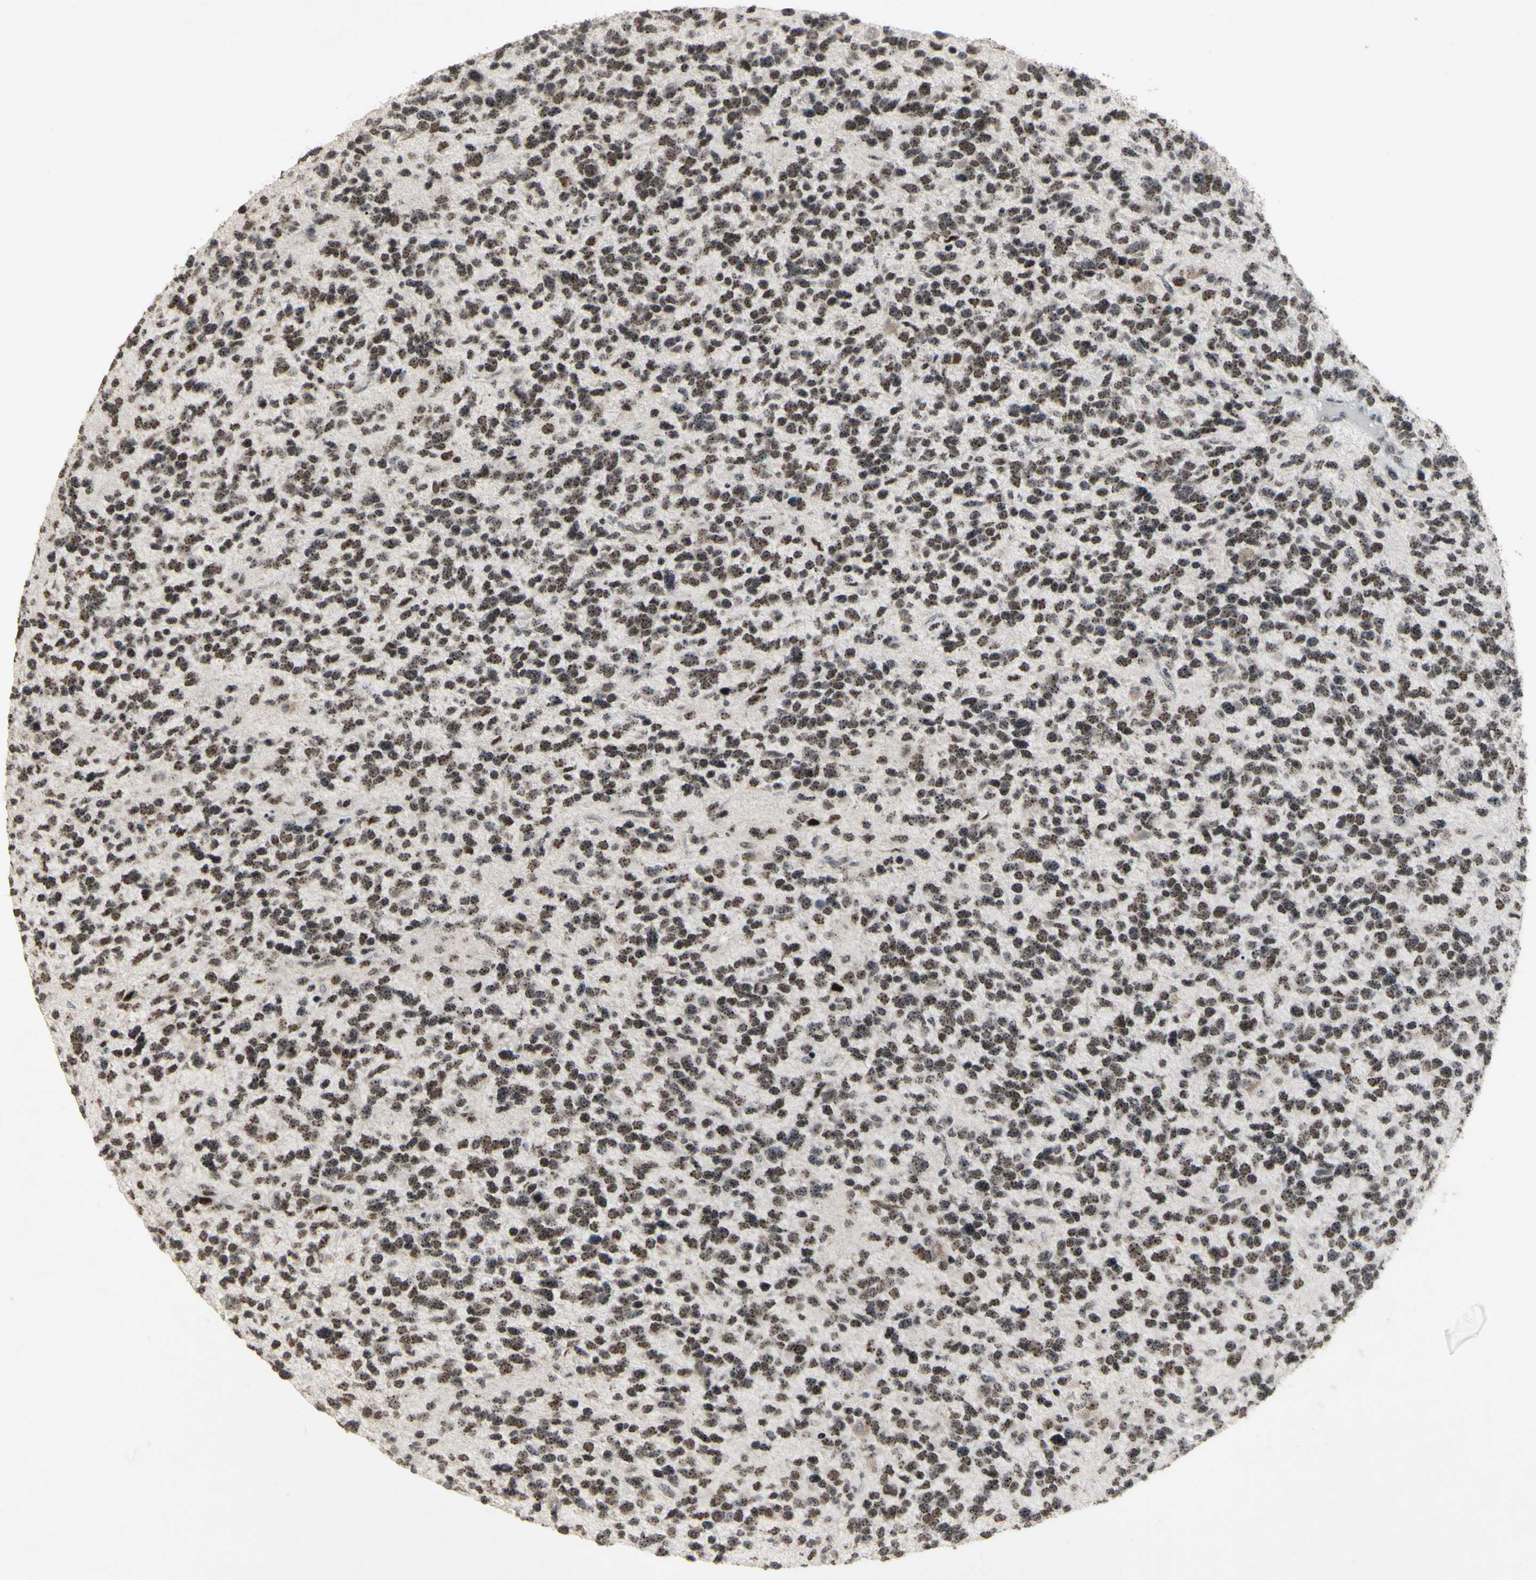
{"staining": {"intensity": "moderate", "quantity": "25%-75%", "location": "nuclear"}, "tissue": "glioma", "cell_type": "Tumor cells", "image_type": "cancer", "snomed": [{"axis": "morphology", "description": "Glioma, malignant, High grade"}, {"axis": "topography", "description": "Brain"}], "caption": "Moderate nuclear staining is seen in about 25%-75% of tumor cells in high-grade glioma (malignant).", "gene": "CENPB", "patient": {"sex": "female", "age": 58}}